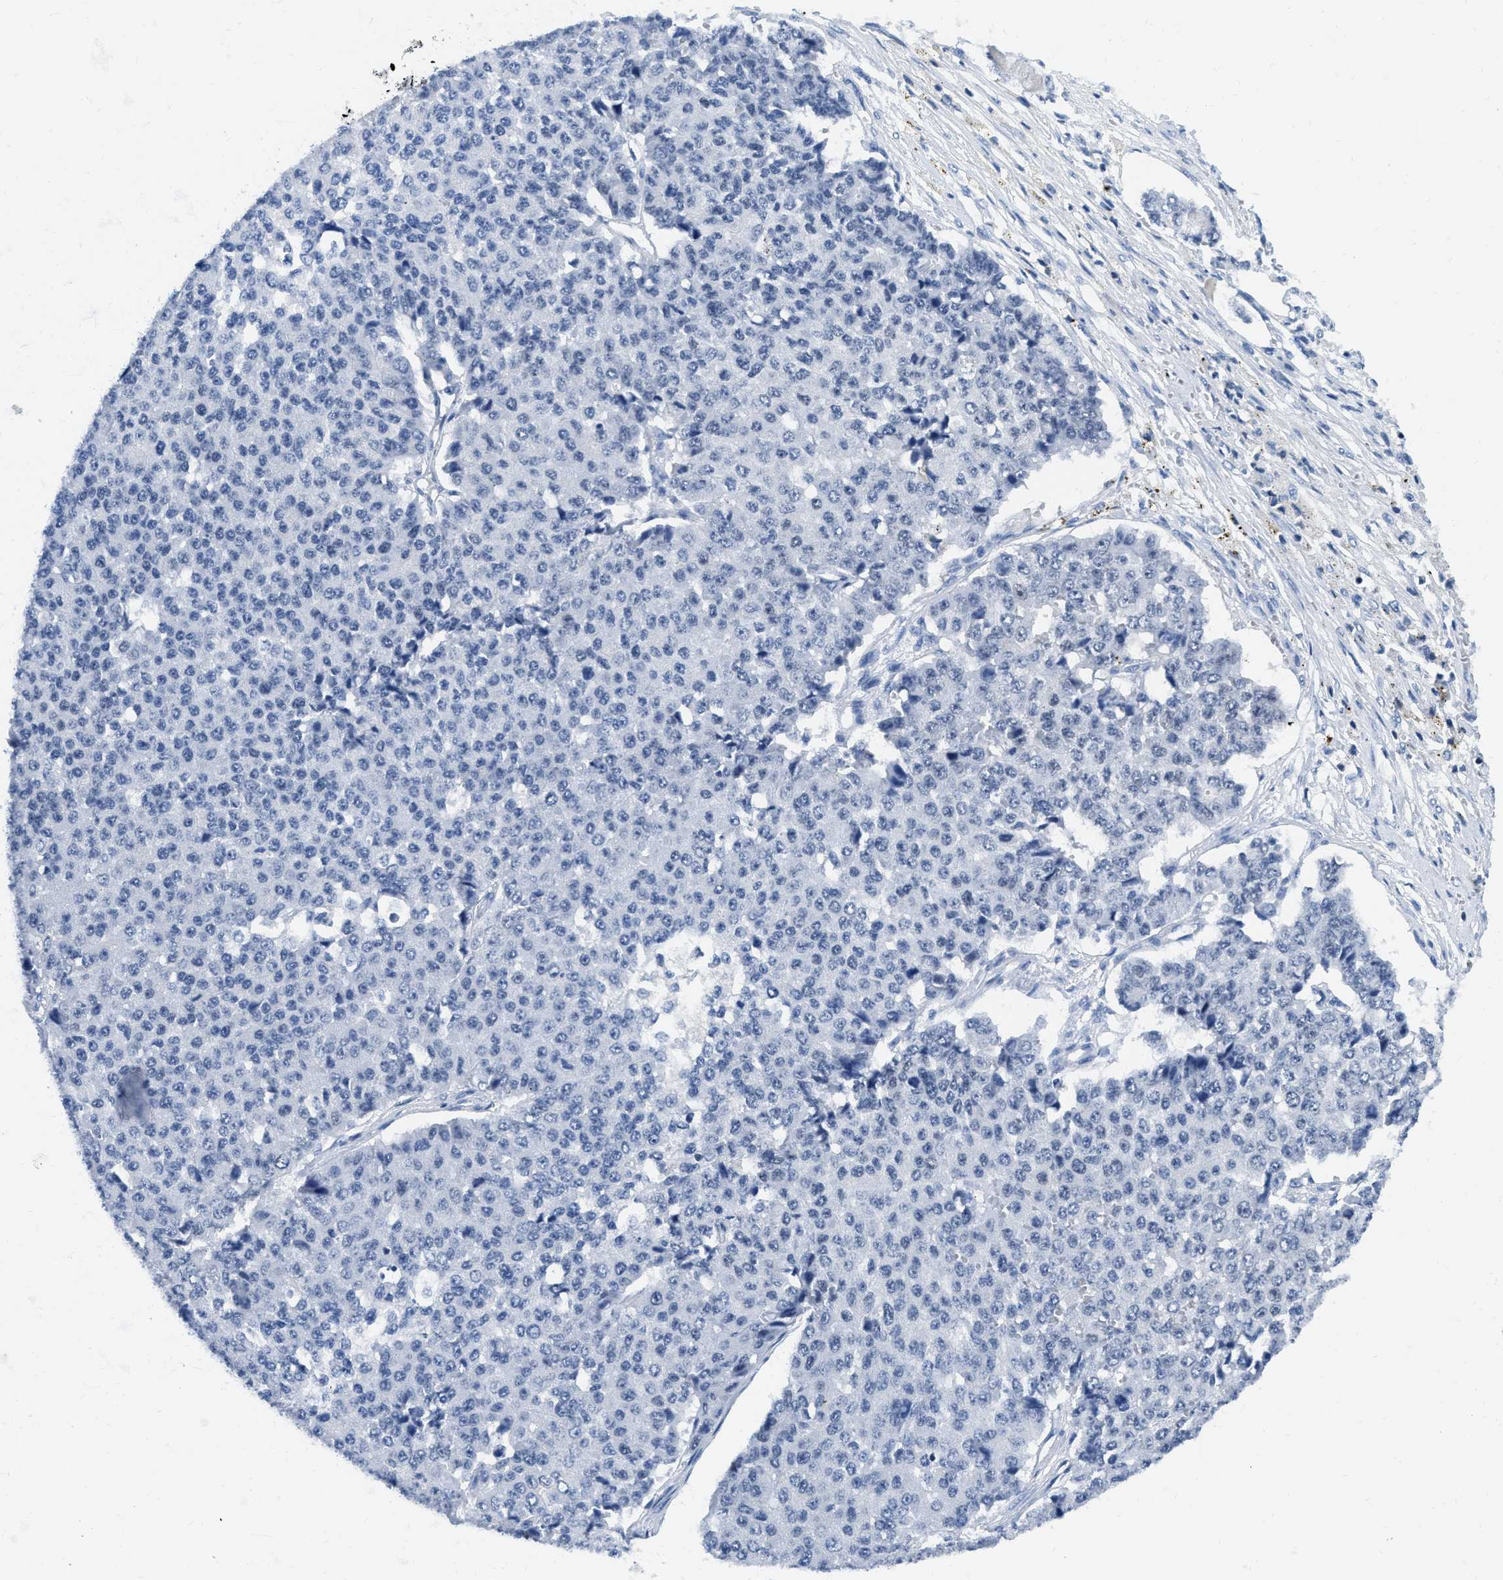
{"staining": {"intensity": "negative", "quantity": "none", "location": "none"}, "tissue": "pancreatic cancer", "cell_type": "Tumor cells", "image_type": "cancer", "snomed": [{"axis": "morphology", "description": "Adenocarcinoma, NOS"}, {"axis": "topography", "description": "Pancreas"}], "caption": "High power microscopy image of an immunohistochemistry image of pancreatic cancer, revealing no significant staining in tumor cells.", "gene": "TCF7", "patient": {"sex": "male", "age": 50}}